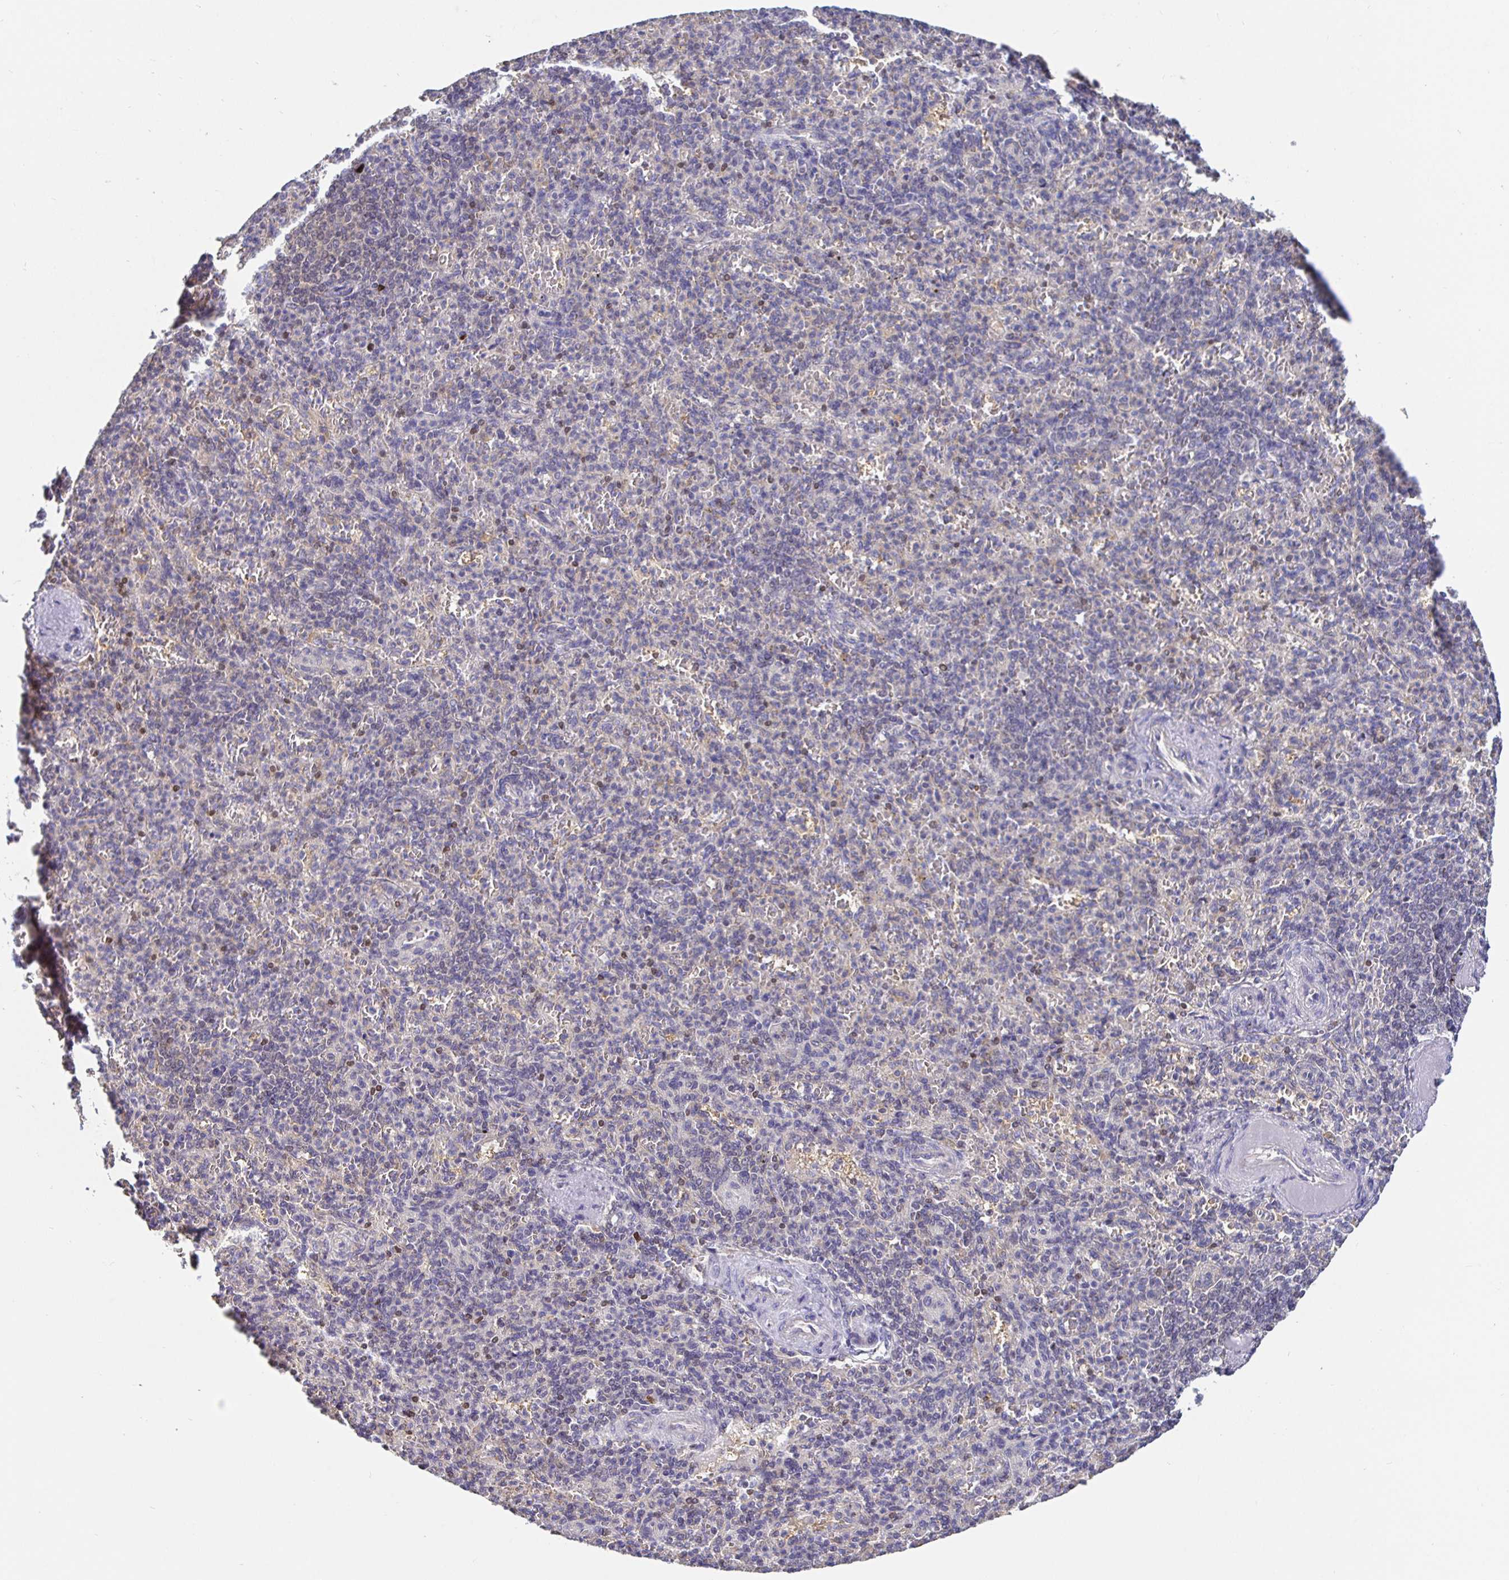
{"staining": {"intensity": "negative", "quantity": "none", "location": "none"}, "tissue": "spleen", "cell_type": "Cells in red pulp", "image_type": "normal", "snomed": [{"axis": "morphology", "description": "Normal tissue, NOS"}, {"axis": "topography", "description": "Spleen"}], "caption": "A high-resolution photomicrograph shows immunohistochemistry staining of unremarkable spleen, which demonstrates no significant staining in cells in red pulp.", "gene": "SATB1", "patient": {"sex": "female", "age": 74}}